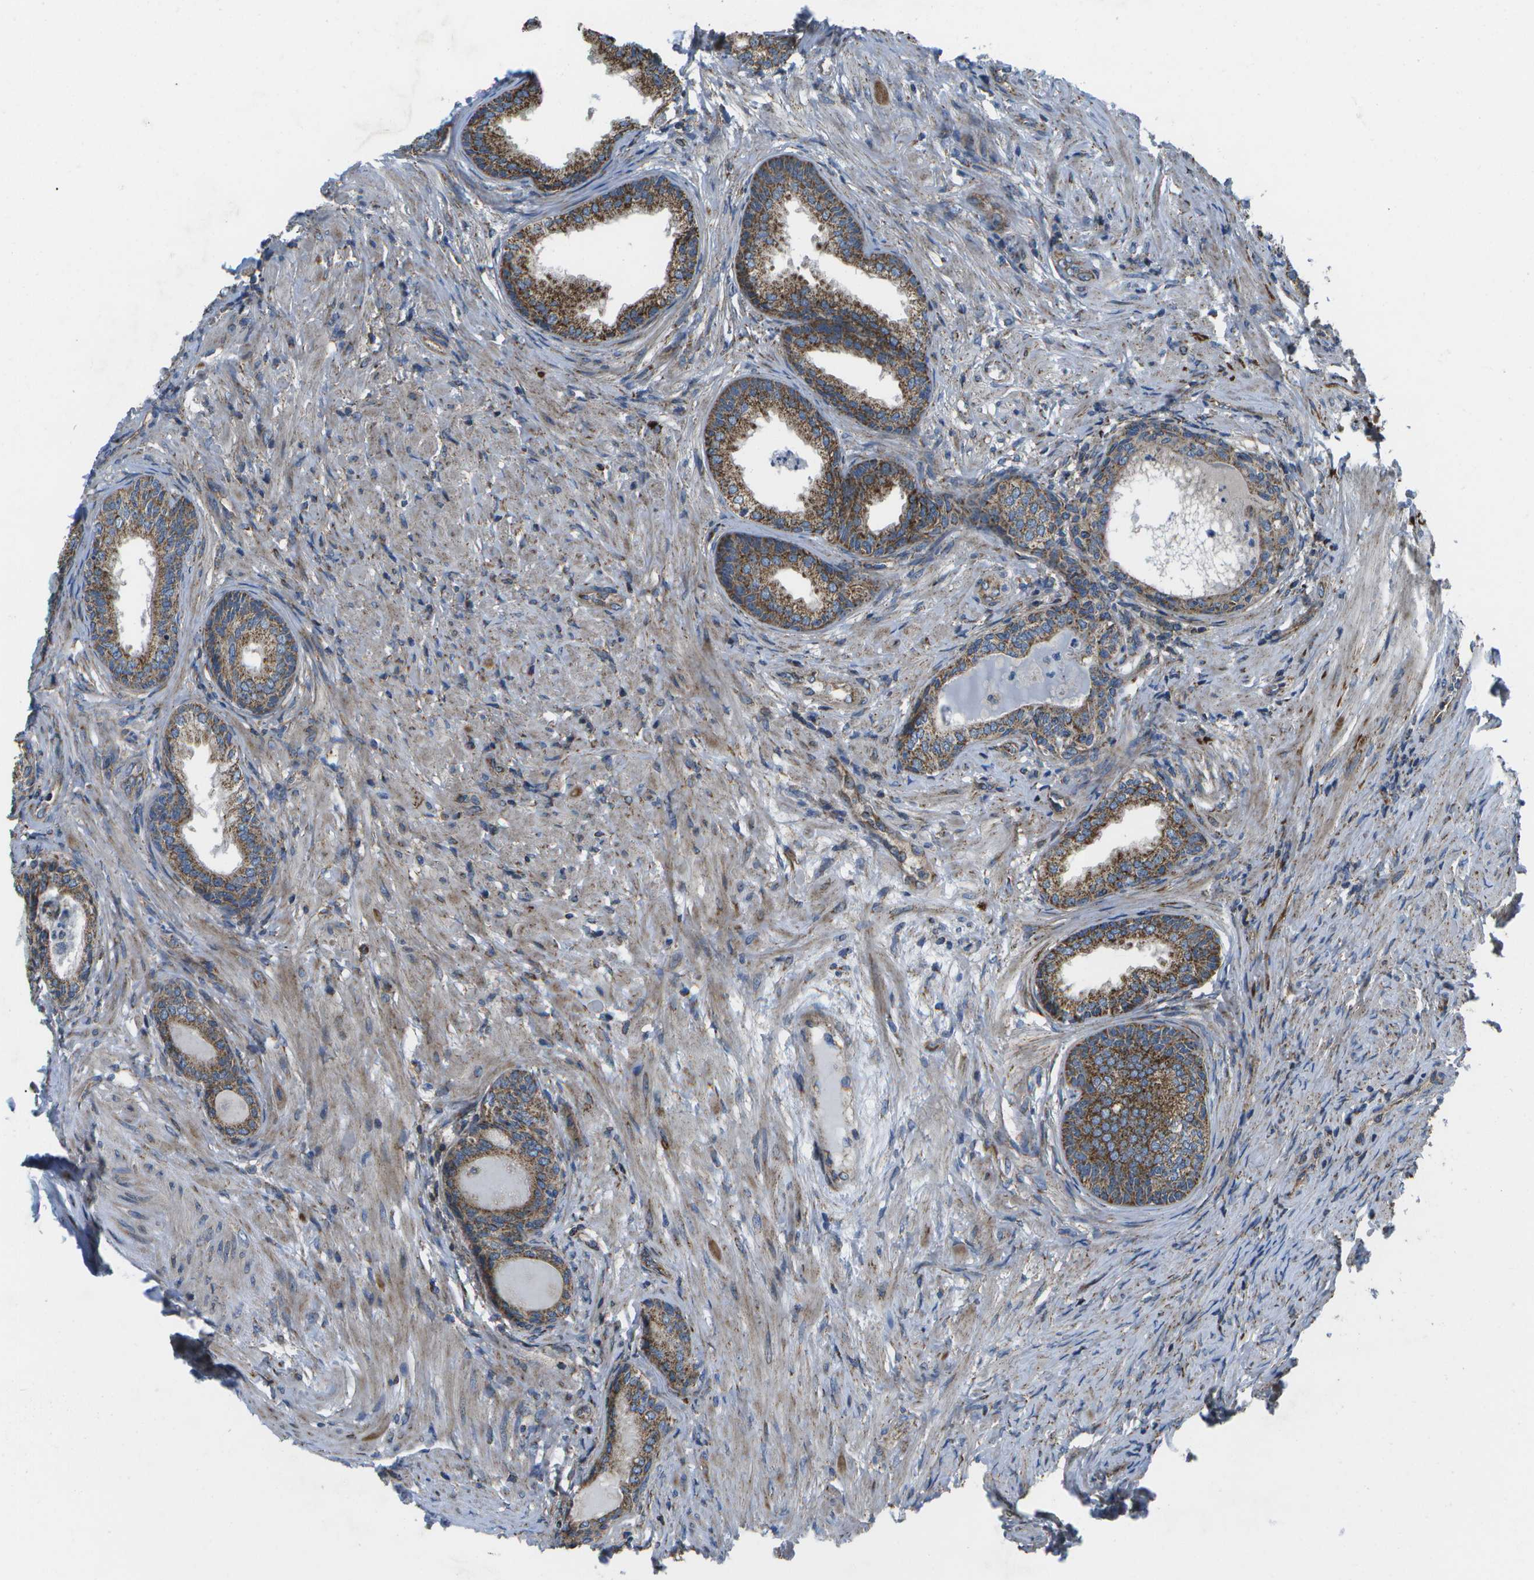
{"staining": {"intensity": "moderate", "quantity": ">75%", "location": "cytoplasmic/membranous"}, "tissue": "prostate", "cell_type": "Glandular cells", "image_type": "normal", "snomed": [{"axis": "morphology", "description": "Normal tissue, NOS"}, {"axis": "topography", "description": "Prostate"}], "caption": "A high-resolution image shows immunohistochemistry (IHC) staining of normal prostate, which shows moderate cytoplasmic/membranous expression in about >75% of glandular cells.", "gene": "MVK", "patient": {"sex": "male", "age": 76}}